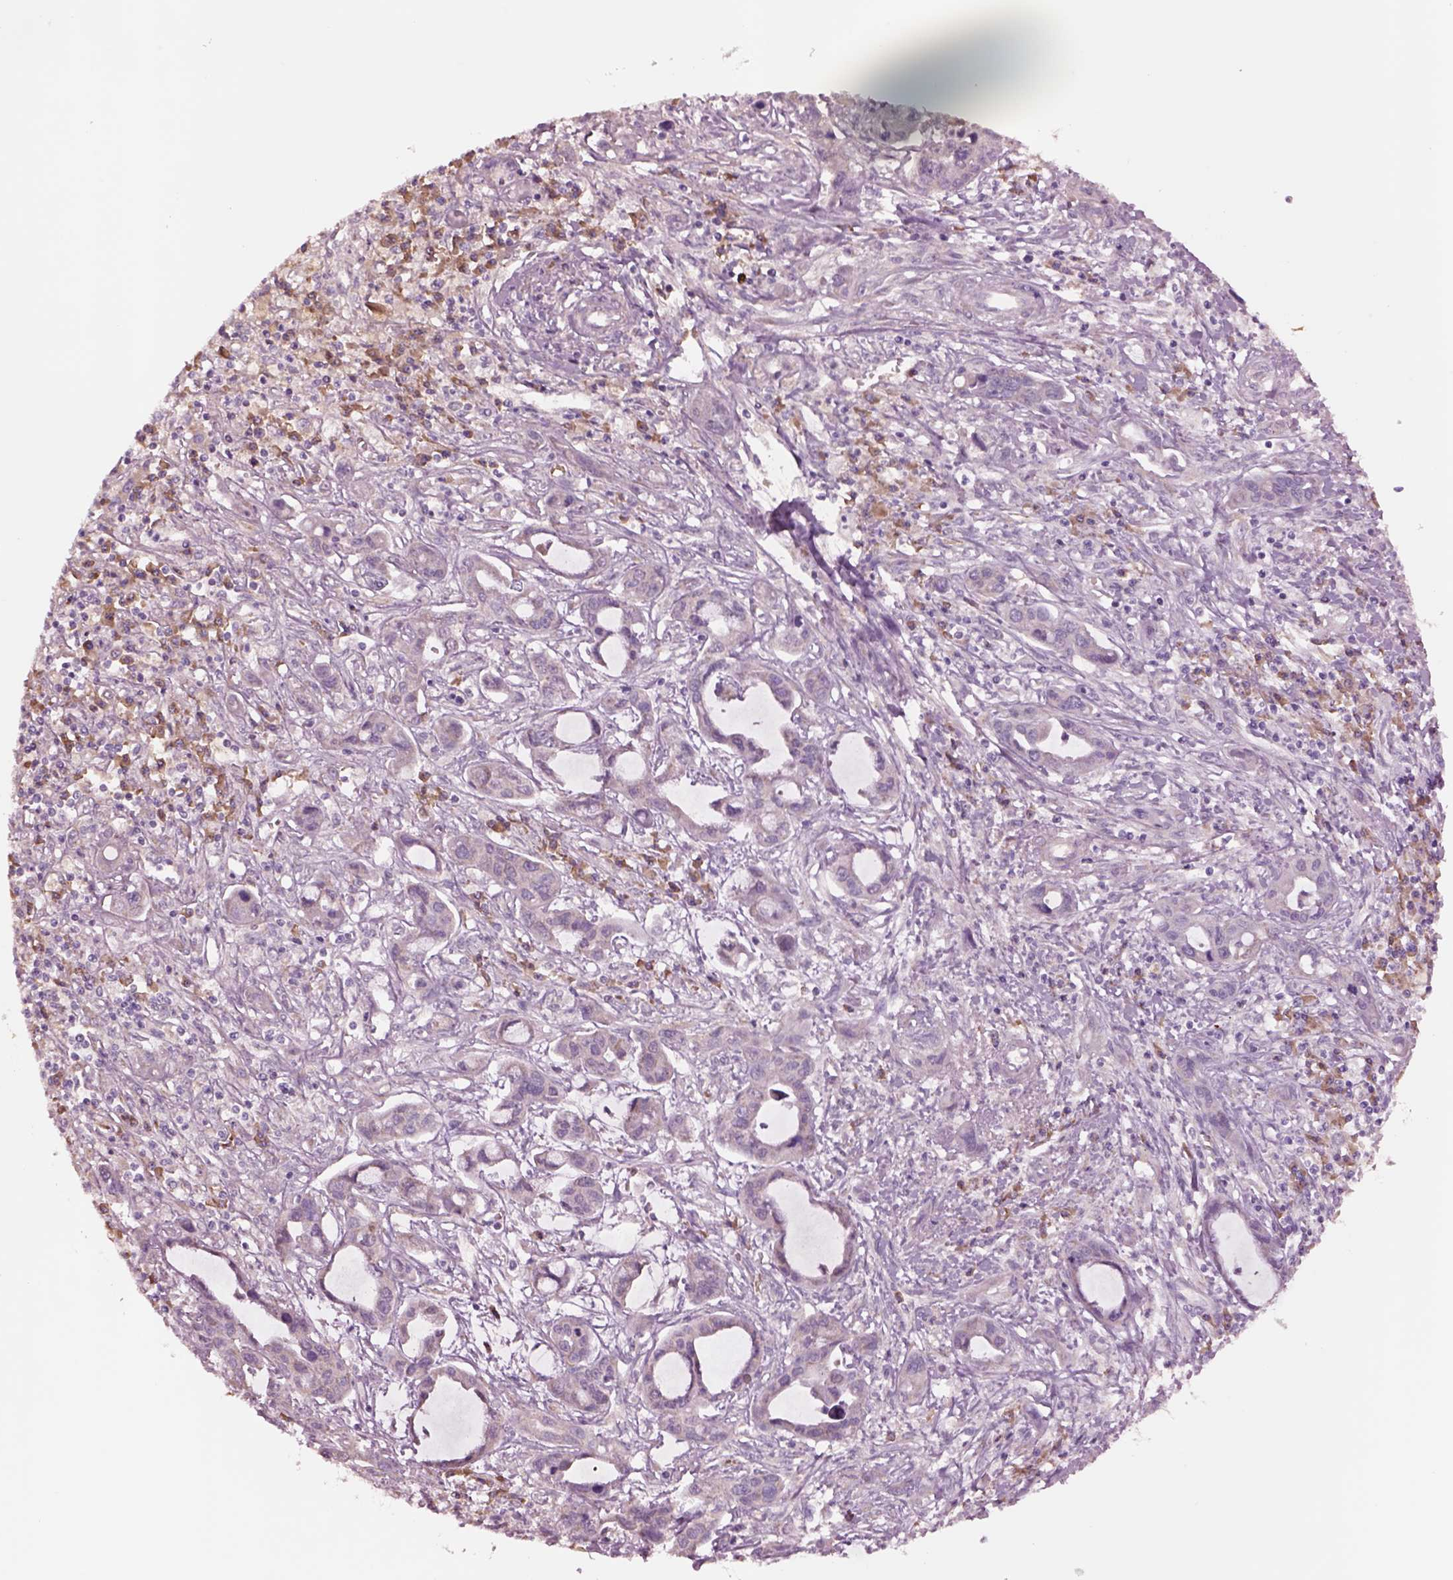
{"staining": {"intensity": "negative", "quantity": "none", "location": "none"}, "tissue": "liver cancer", "cell_type": "Tumor cells", "image_type": "cancer", "snomed": [{"axis": "morphology", "description": "Cholangiocarcinoma"}, {"axis": "topography", "description": "Liver"}], "caption": "High magnification brightfield microscopy of liver cancer stained with DAB (3,3'-diaminobenzidine) (brown) and counterstained with hematoxylin (blue): tumor cells show no significant staining.", "gene": "HTR1B", "patient": {"sex": "male", "age": 58}}